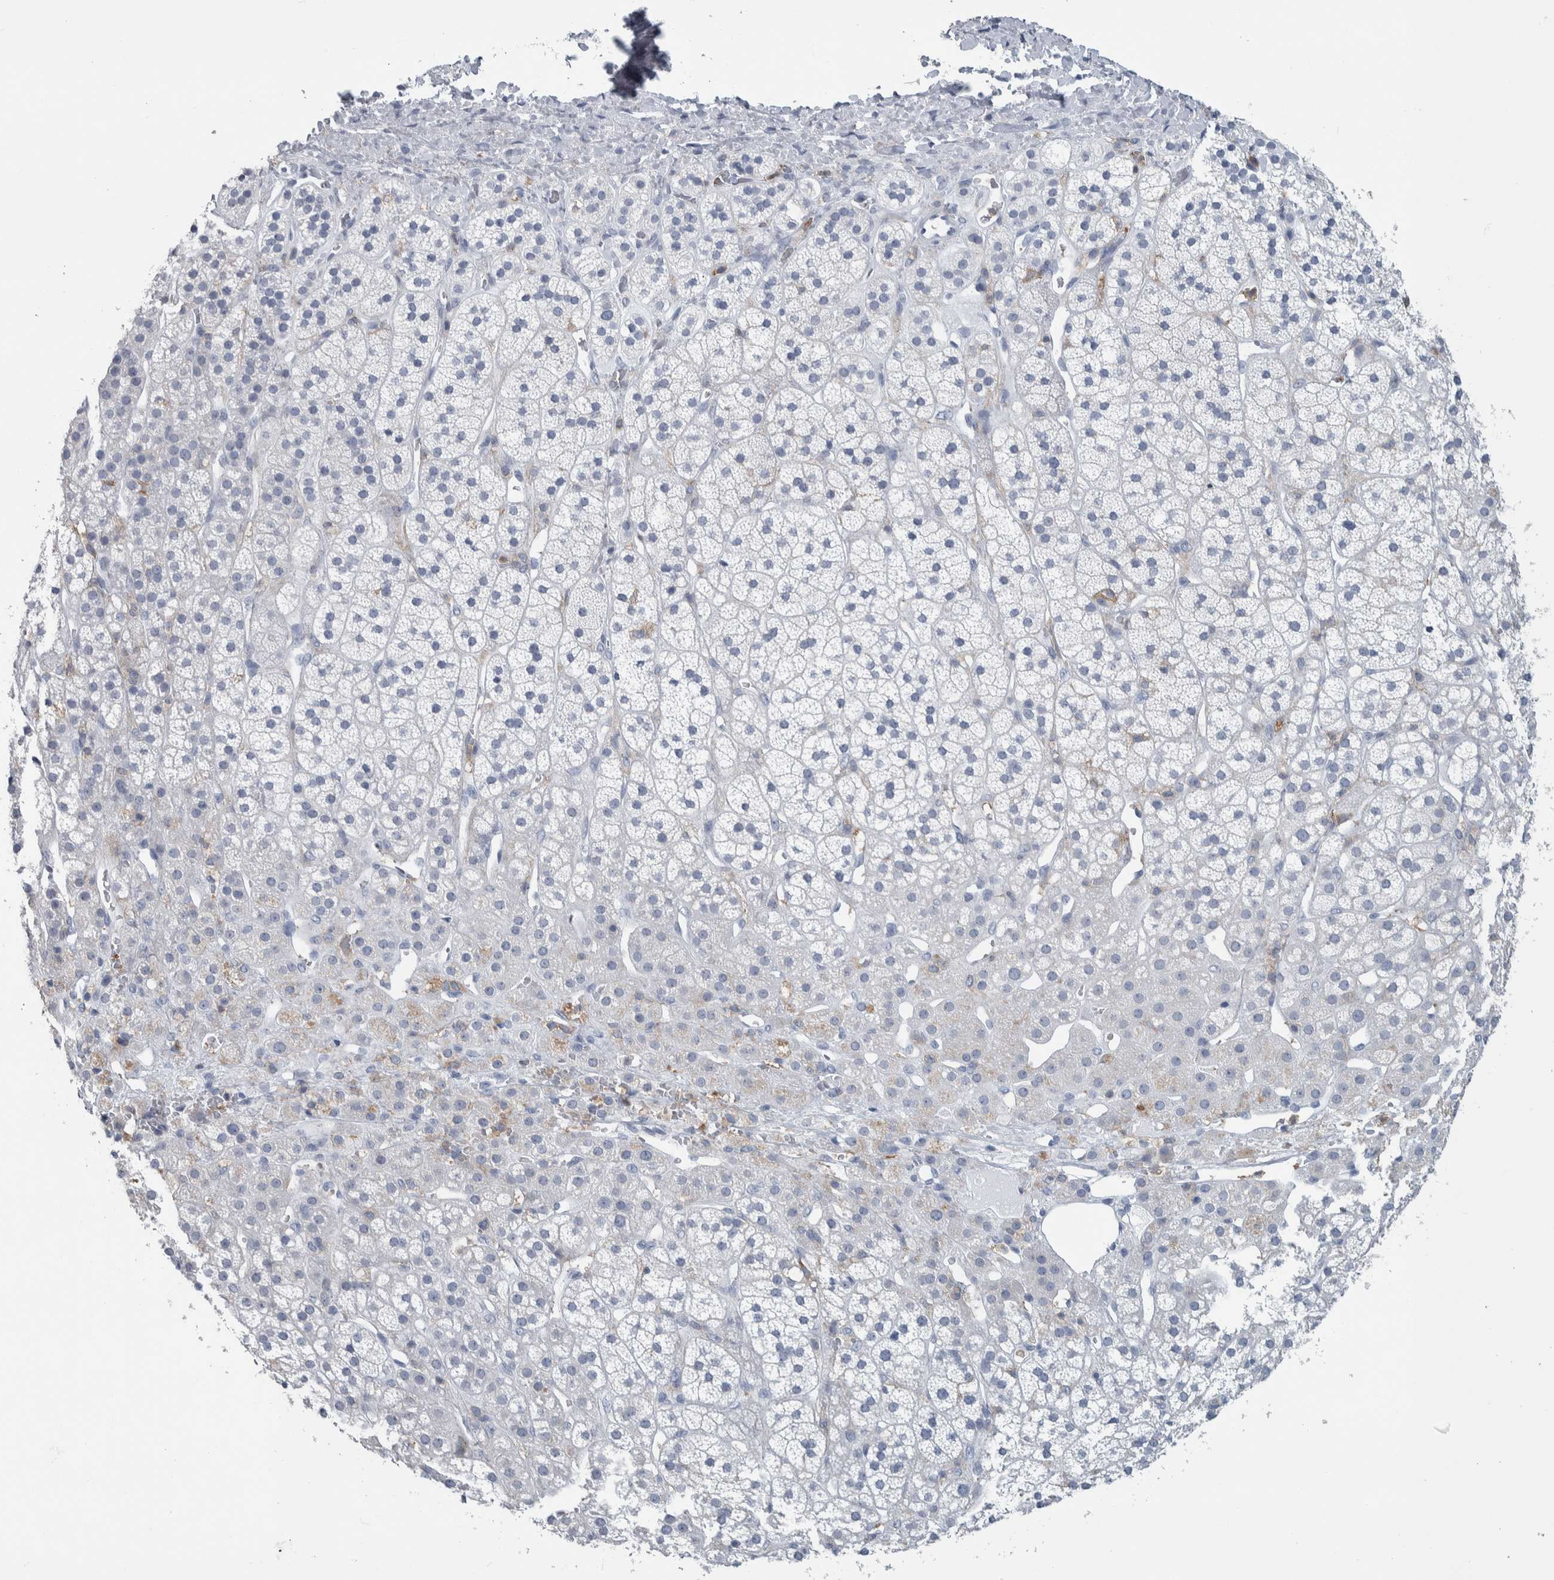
{"staining": {"intensity": "negative", "quantity": "none", "location": "none"}, "tissue": "adrenal gland", "cell_type": "Glandular cells", "image_type": "normal", "snomed": [{"axis": "morphology", "description": "Normal tissue, NOS"}, {"axis": "topography", "description": "Adrenal gland"}], "caption": "There is no significant positivity in glandular cells of adrenal gland.", "gene": "SKAP2", "patient": {"sex": "male", "age": 56}}